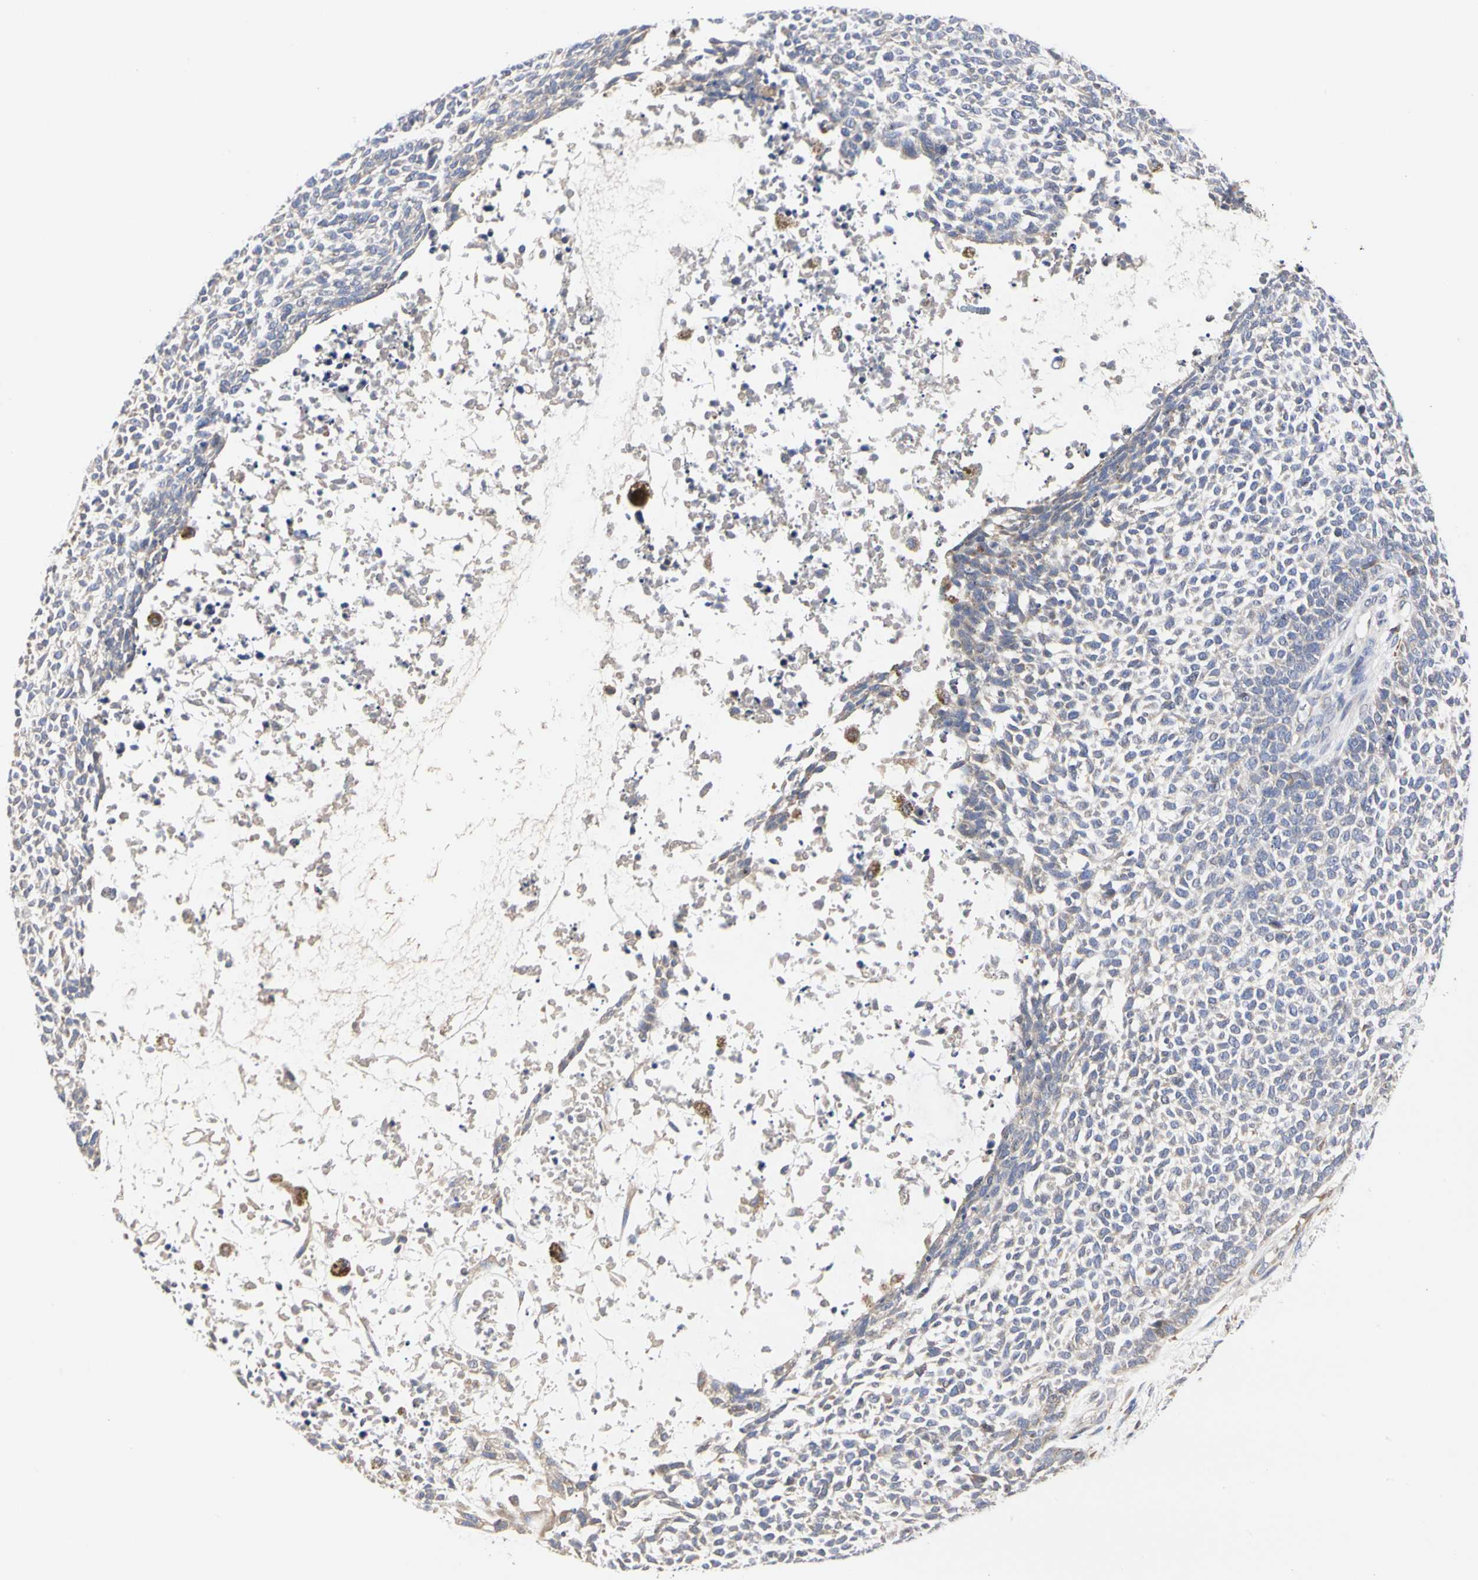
{"staining": {"intensity": "negative", "quantity": "none", "location": "none"}, "tissue": "skin cancer", "cell_type": "Tumor cells", "image_type": "cancer", "snomed": [{"axis": "morphology", "description": "Basal cell carcinoma"}, {"axis": "topography", "description": "Skin"}], "caption": "This is a photomicrograph of immunohistochemistry staining of skin cancer, which shows no expression in tumor cells. Nuclei are stained in blue.", "gene": "C3orf52", "patient": {"sex": "female", "age": 84}}